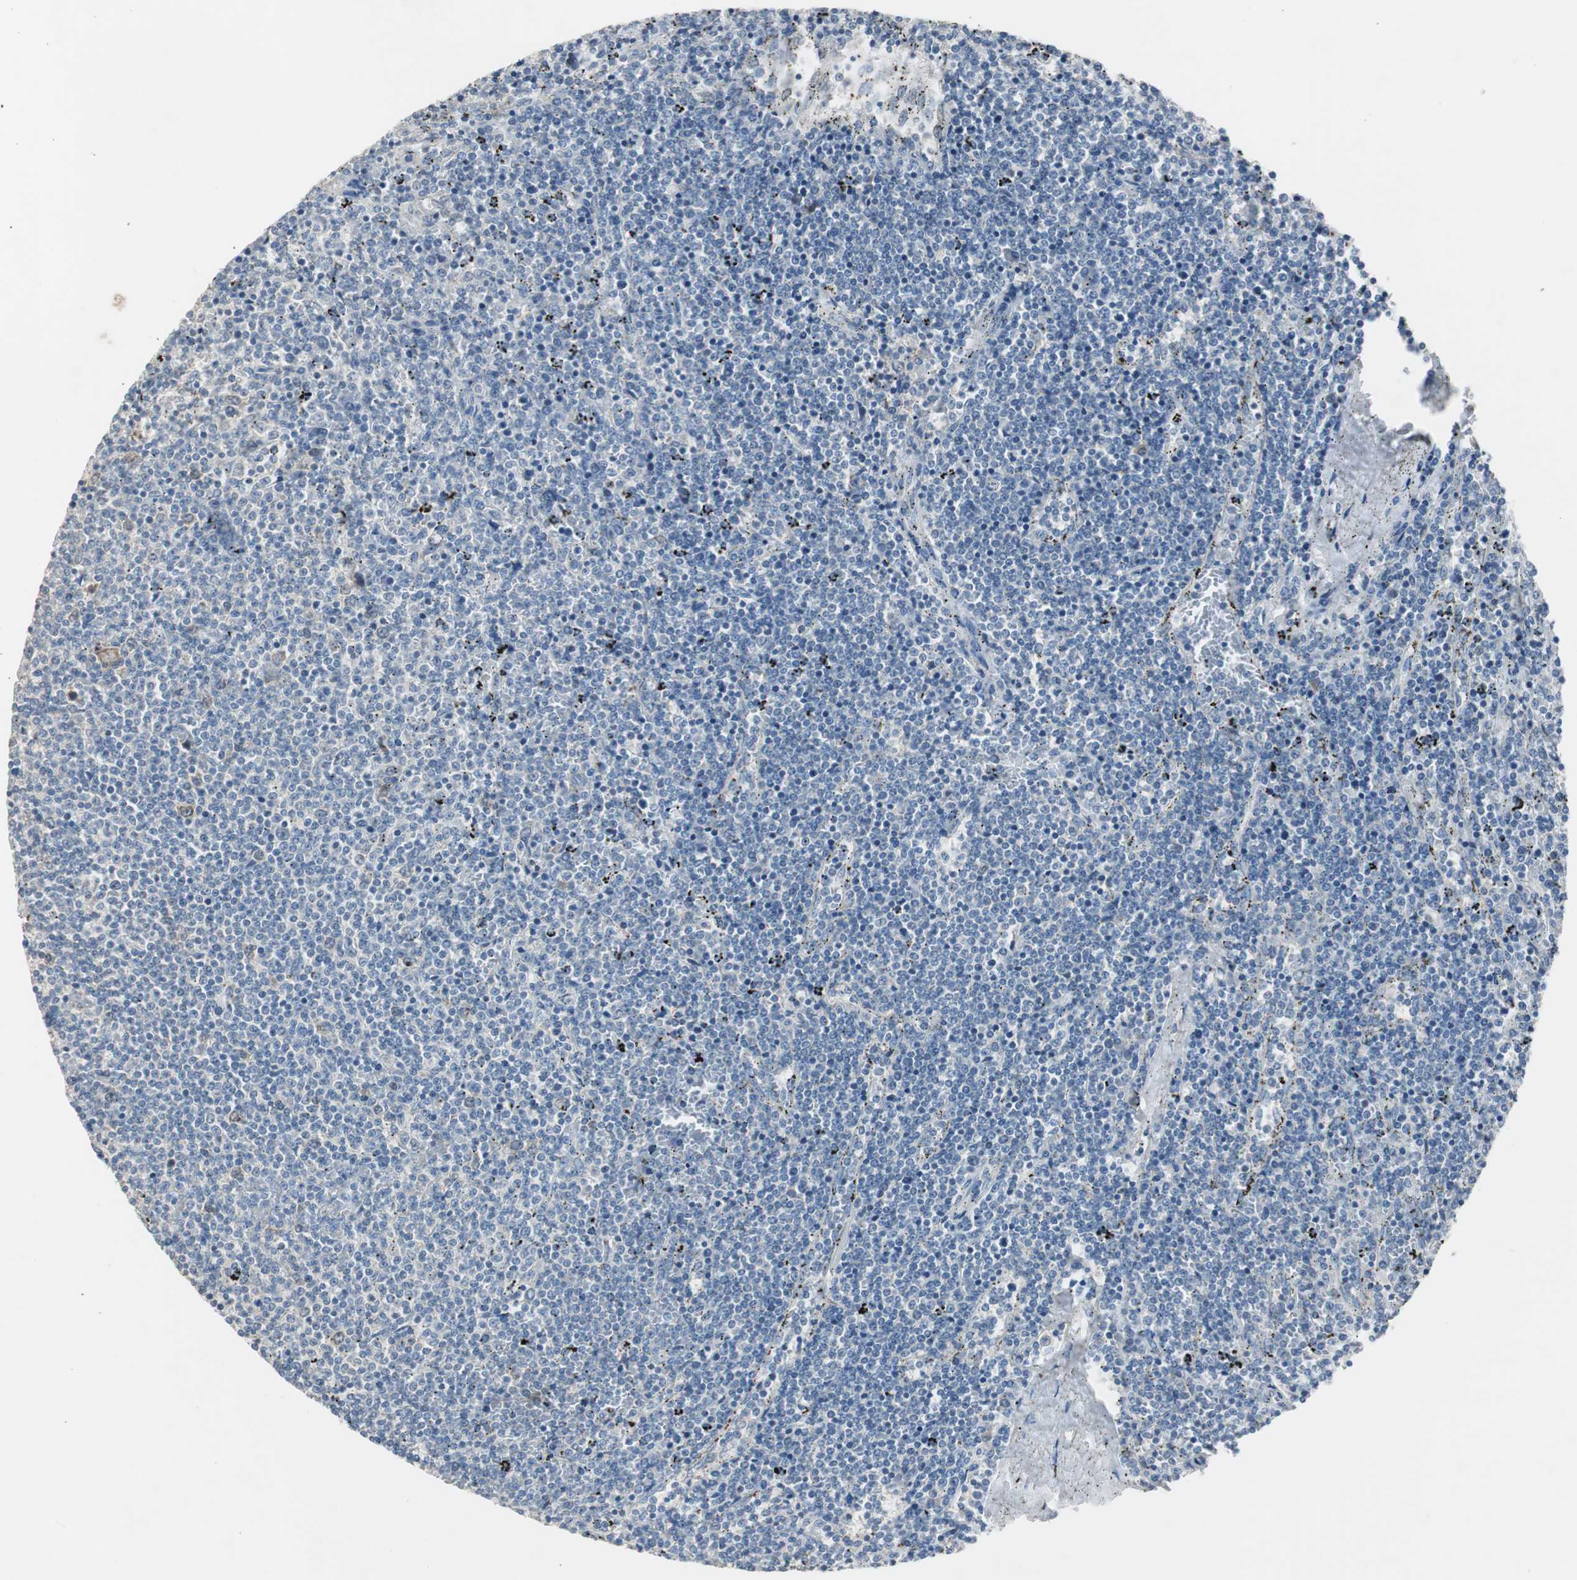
{"staining": {"intensity": "negative", "quantity": "none", "location": "none"}, "tissue": "lymphoma", "cell_type": "Tumor cells", "image_type": "cancer", "snomed": [{"axis": "morphology", "description": "Malignant lymphoma, non-Hodgkin's type, Low grade"}, {"axis": "topography", "description": "Spleen"}], "caption": "Photomicrograph shows no significant protein positivity in tumor cells of low-grade malignant lymphoma, non-Hodgkin's type.", "gene": "TK1", "patient": {"sex": "female", "age": 50}}